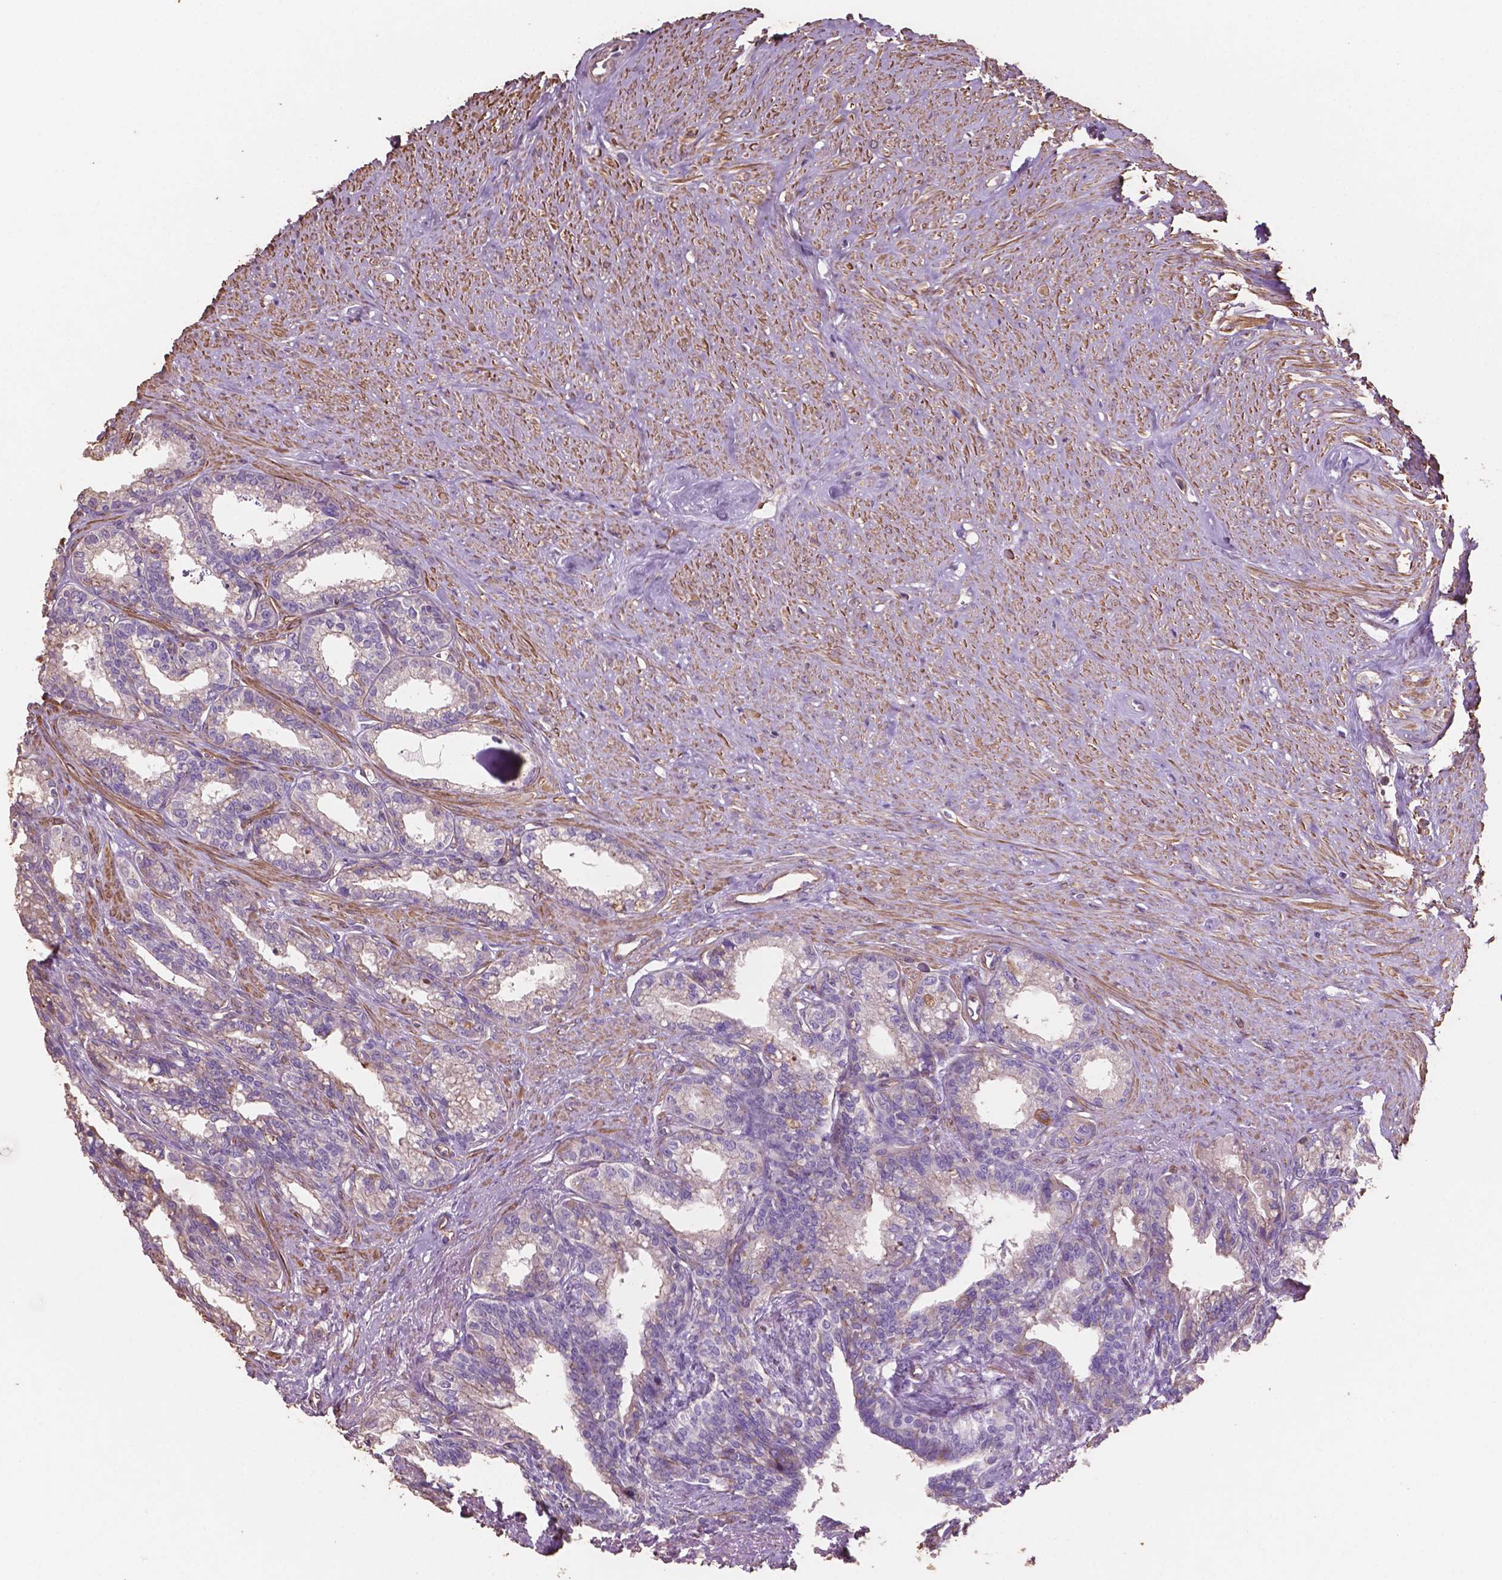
{"staining": {"intensity": "moderate", "quantity": "25%-75%", "location": "cytoplasmic/membranous"}, "tissue": "seminal vesicle", "cell_type": "Glandular cells", "image_type": "normal", "snomed": [{"axis": "morphology", "description": "Normal tissue, NOS"}, {"axis": "morphology", "description": "Urothelial carcinoma, NOS"}, {"axis": "topography", "description": "Urinary bladder"}, {"axis": "topography", "description": "Seminal veicle"}], "caption": "Immunohistochemistry photomicrograph of normal human seminal vesicle stained for a protein (brown), which demonstrates medium levels of moderate cytoplasmic/membranous expression in about 25%-75% of glandular cells.", "gene": "COMMD4", "patient": {"sex": "male", "age": 76}}